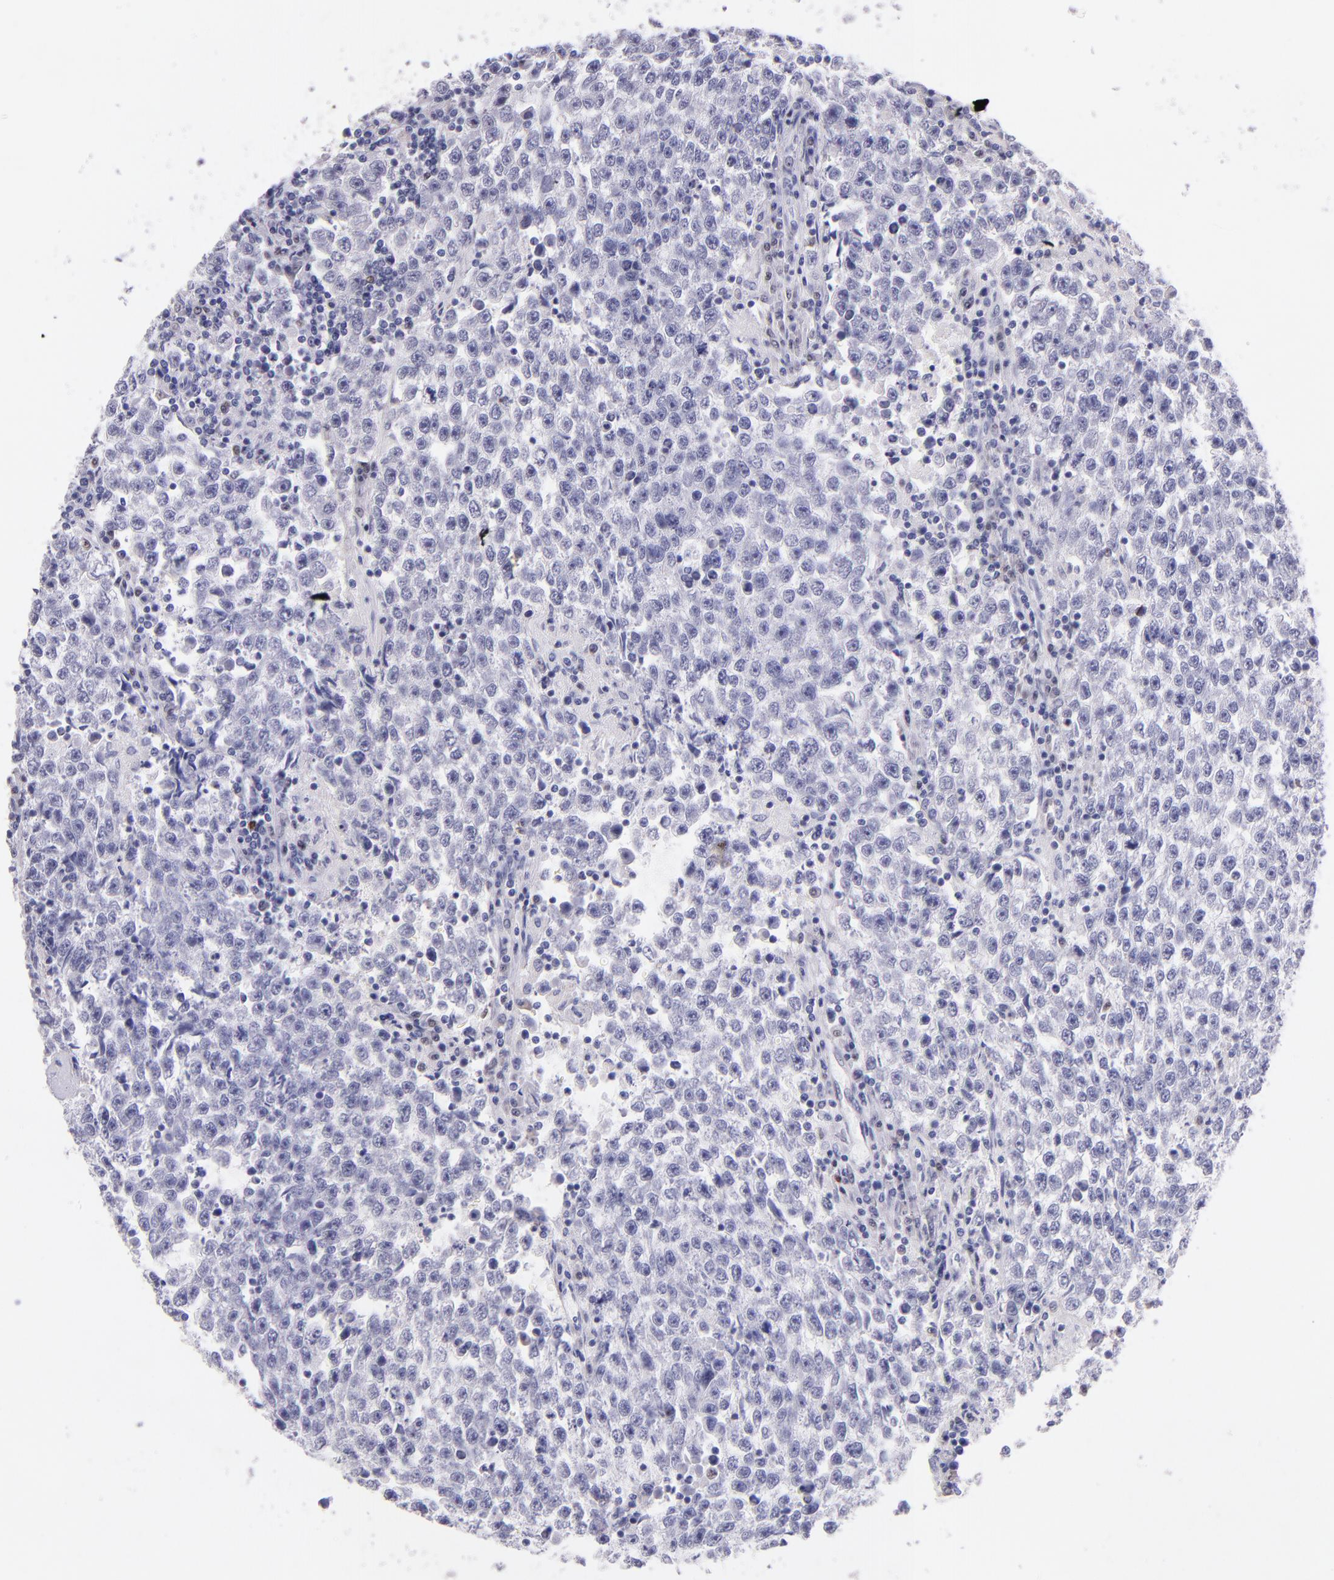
{"staining": {"intensity": "negative", "quantity": "none", "location": "none"}, "tissue": "testis cancer", "cell_type": "Tumor cells", "image_type": "cancer", "snomed": [{"axis": "morphology", "description": "Seminoma, NOS"}, {"axis": "topography", "description": "Testis"}], "caption": "This image is of seminoma (testis) stained with IHC to label a protein in brown with the nuclei are counter-stained blue. There is no staining in tumor cells.", "gene": "IRF4", "patient": {"sex": "male", "age": 36}}